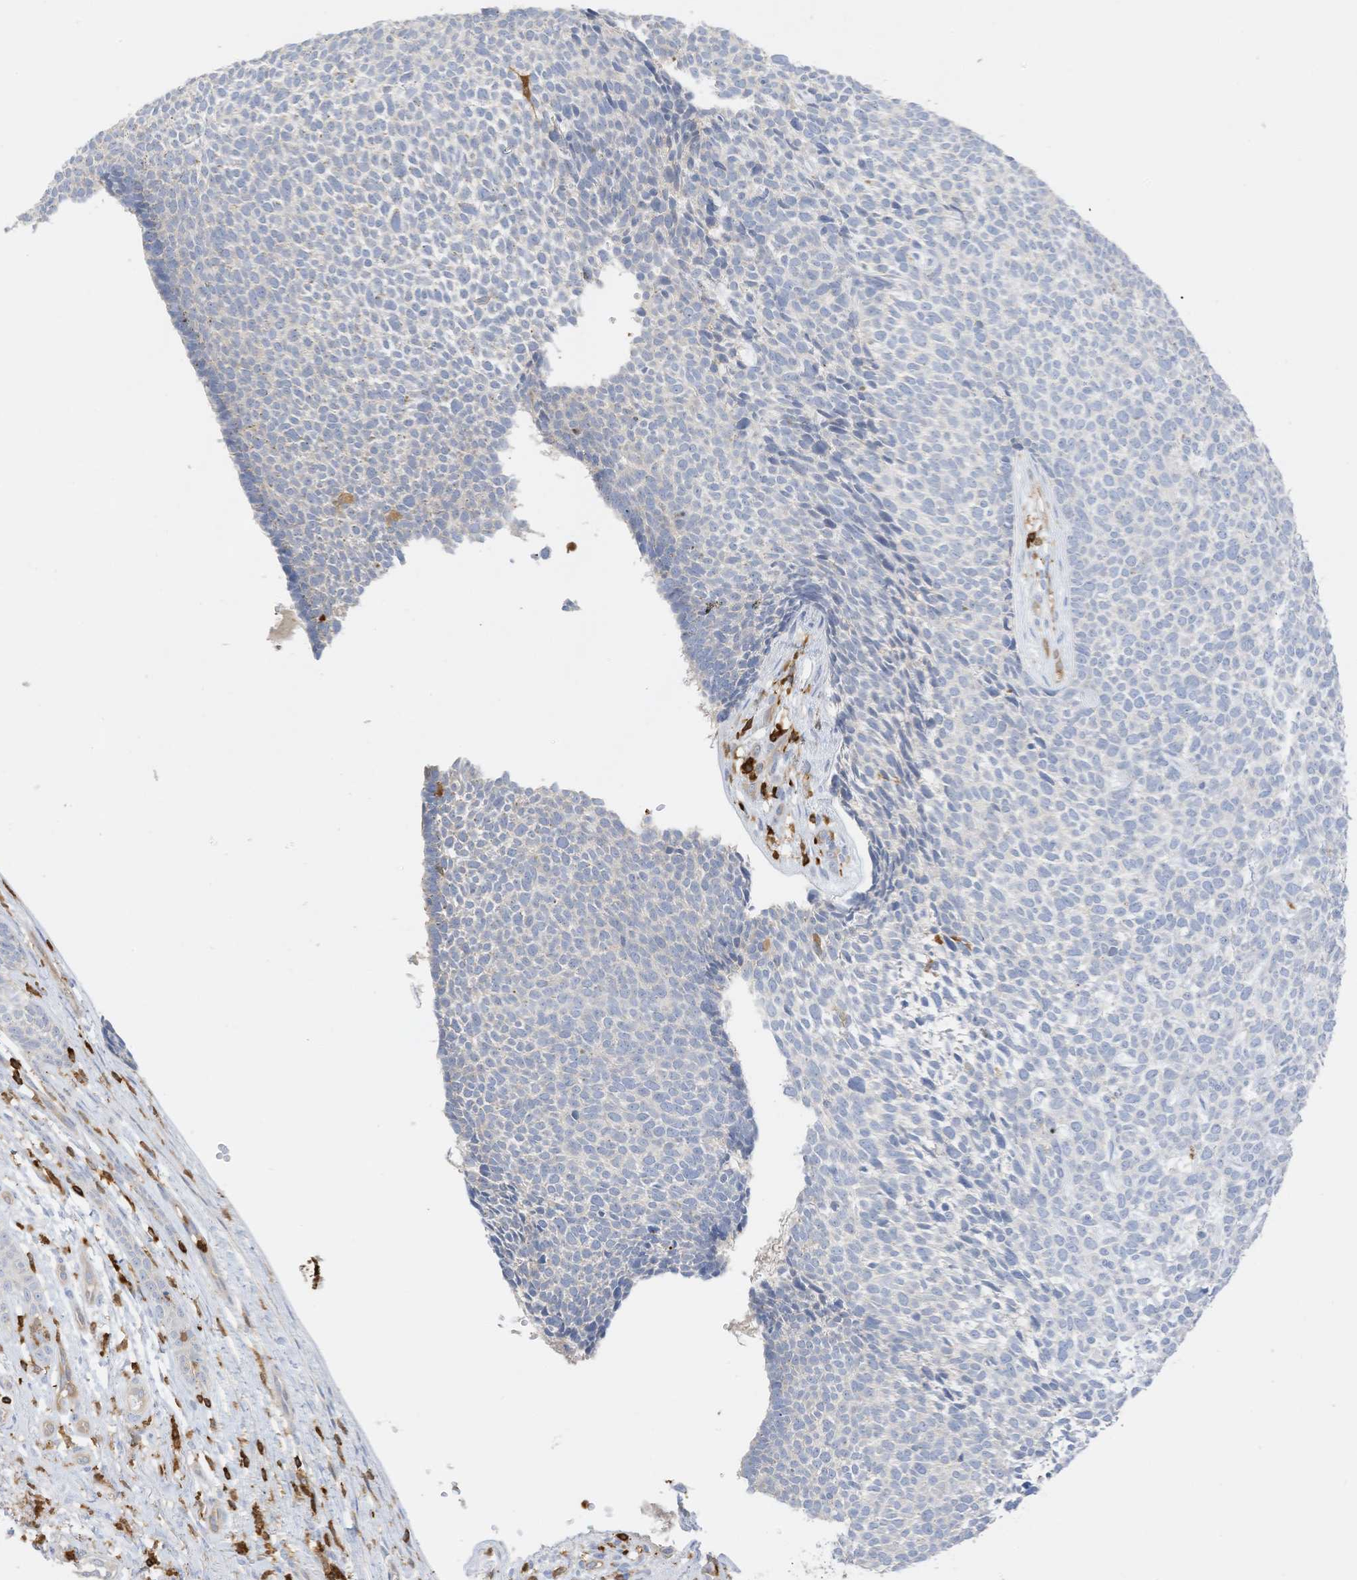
{"staining": {"intensity": "negative", "quantity": "none", "location": "none"}, "tissue": "skin cancer", "cell_type": "Tumor cells", "image_type": "cancer", "snomed": [{"axis": "morphology", "description": "Basal cell carcinoma"}, {"axis": "topography", "description": "Skin"}], "caption": "Tumor cells are negative for brown protein staining in skin cancer. (Stains: DAB immunohistochemistry with hematoxylin counter stain, Microscopy: brightfield microscopy at high magnification).", "gene": "ARHGAP25", "patient": {"sex": "female", "age": 84}}